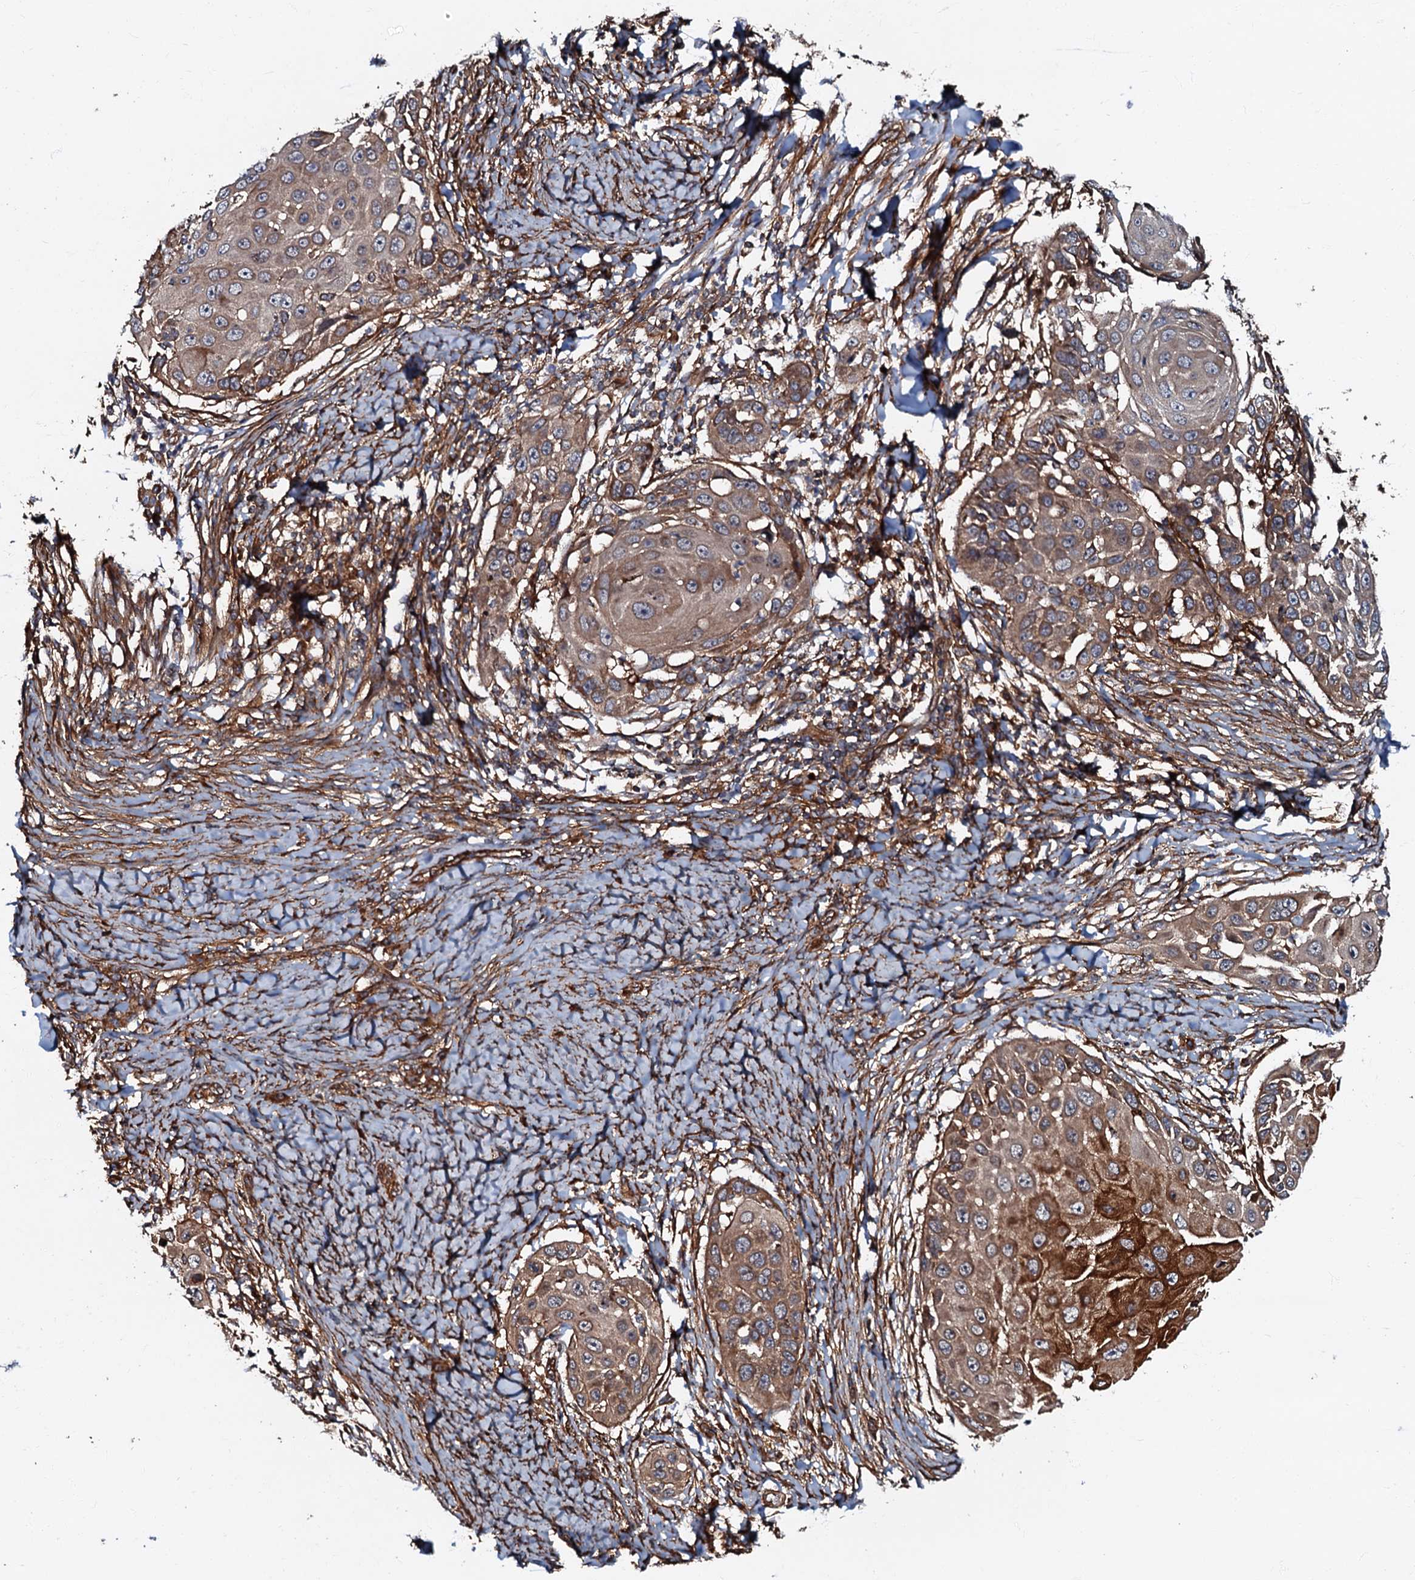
{"staining": {"intensity": "moderate", "quantity": ">75%", "location": "cytoplasmic/membranous"}, "tissue": "skin cancer", "cell_type": "Tumor cells", "image_type": "cancer", "snomed": [{"axis": "morphology", "description": "Squamous cell carcinoma, NOS"}, {"axis": "topography", "description": "Skin"}], "caption": "This photomicrograph demonstrates IHC staining of squamous cell carcinoma (skin), with medium moderate cytoplasmic/membranous positivity in approximately >75% of tumor cells.", "gene": "BLOC1S6", "patient": {"sex": "female", "age": 44}}